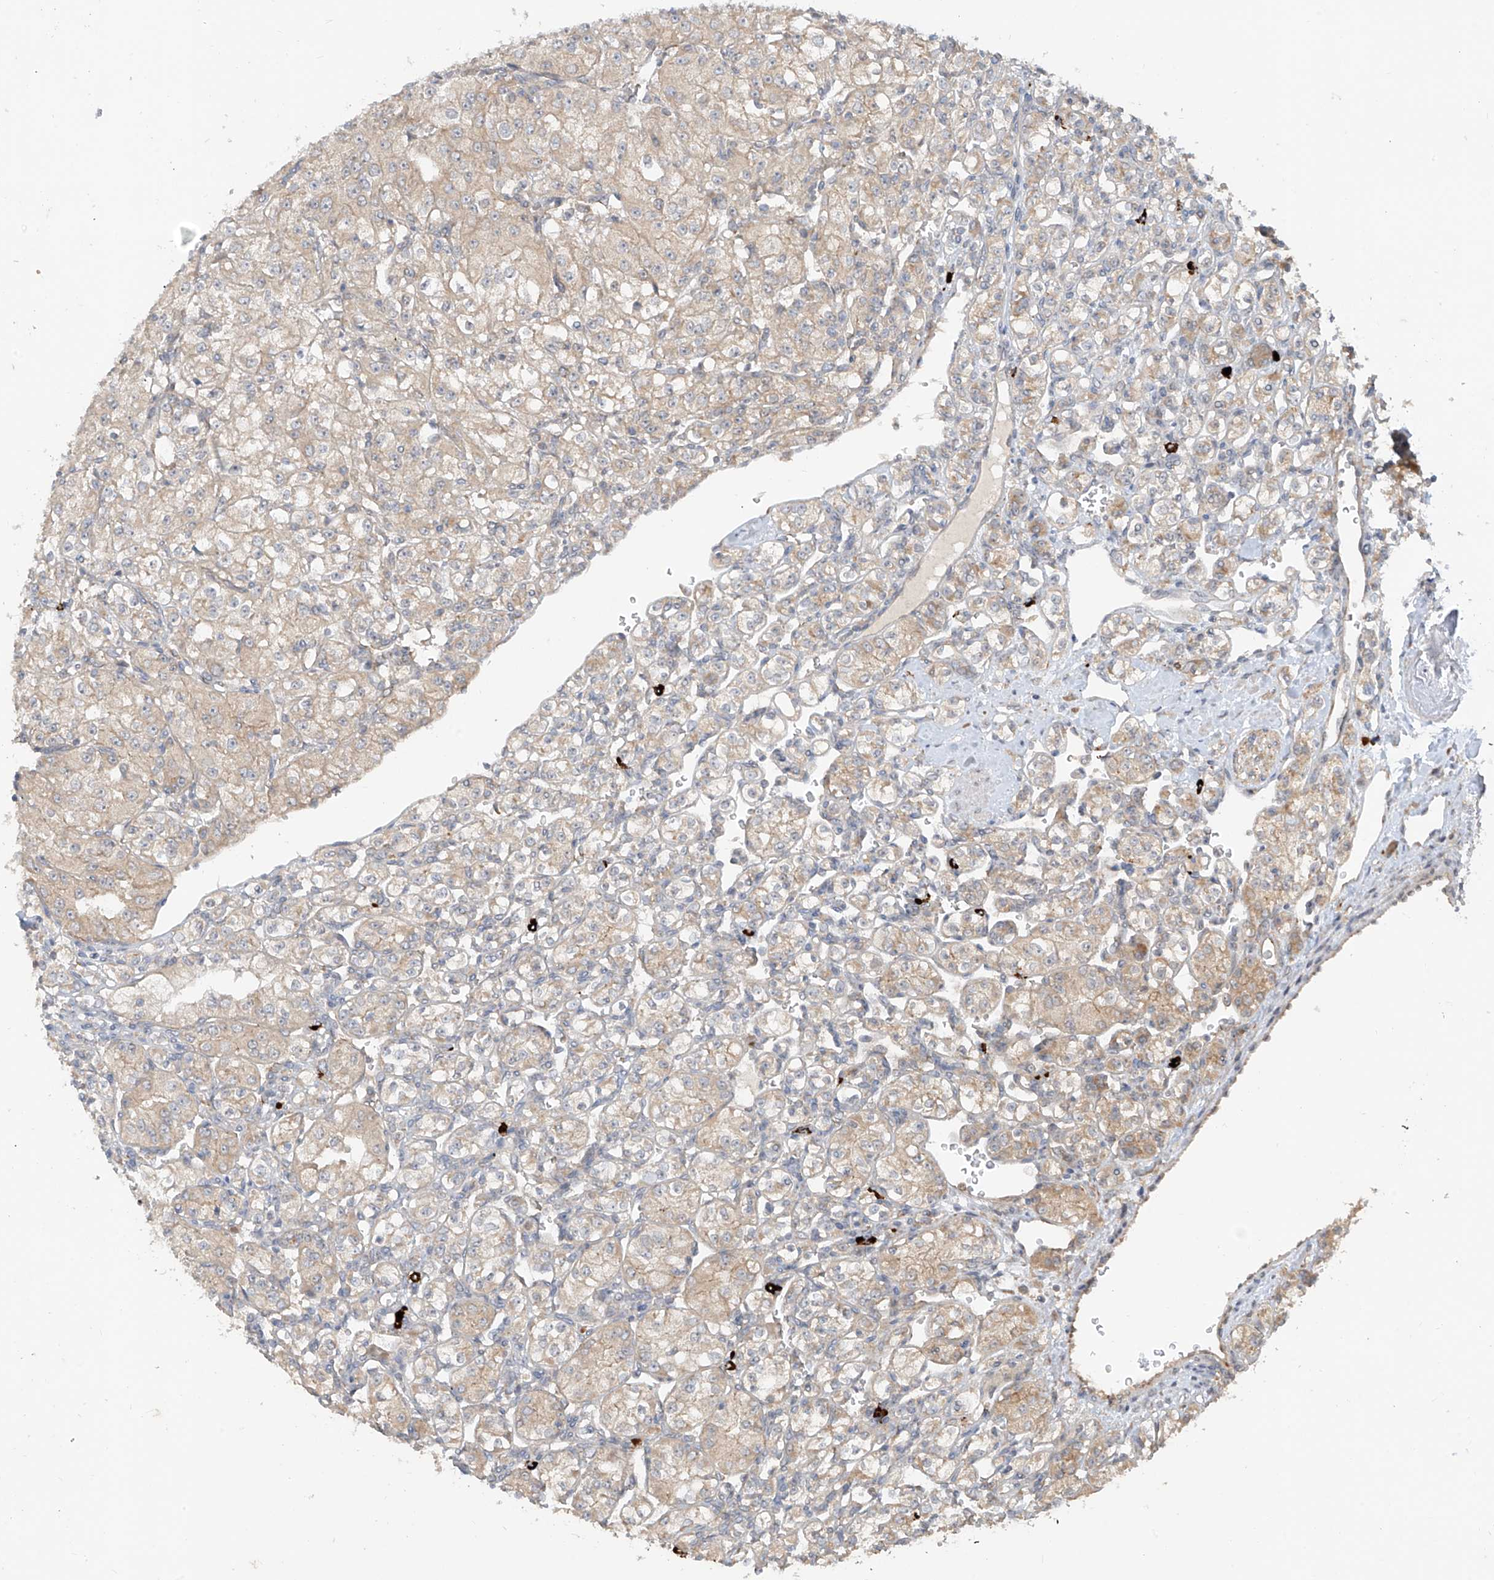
{"staining": {"intensity": "weak", "quantity": "25%-75%", "location": "cytoplasmic/membranous"}, "tissue": "renal cancer", "cell_type": "Tumor cells", "image_type": "cancer", "snomed": [{"axis": "morphology", "description": "Adenocarcinoma, NOS"}, {"axis": "topography", "description": "Kidney"}], "caption": "A low amount of weak cytoplasmic/membranous positivity is identified in about 25%-75% of tumor cells in renal cancer tissue. The protein is stained brown, and the nuclei are stained in blue (DAB IHC with brightfield microscopy, high magnification).", "gene": "MTUS2", "patient": {"sex": "male", "age": 77}}